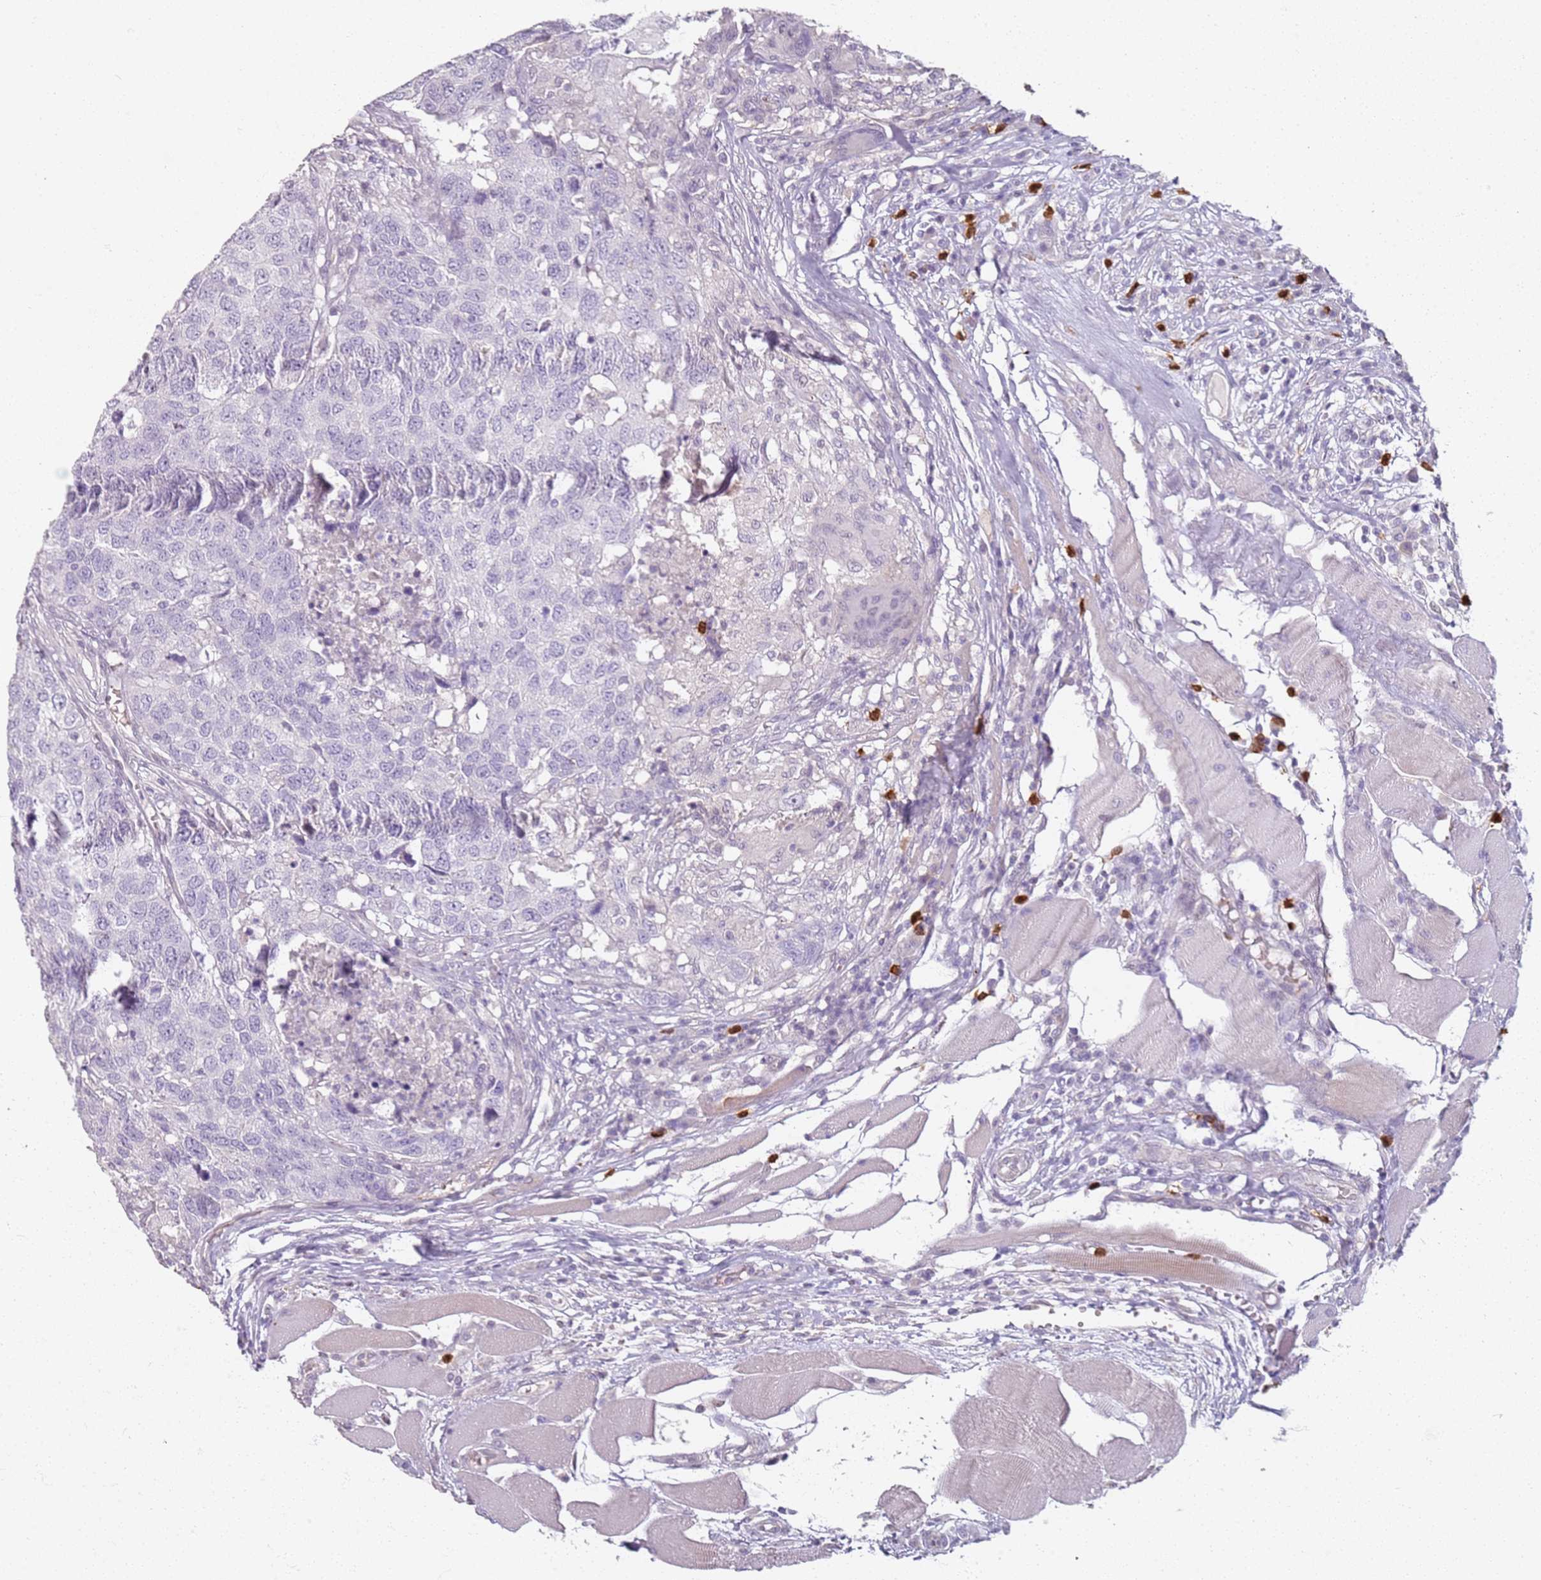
{"staining": {"intensity": "negative", "quantity": "none", "location": "none"}, "tissue": "head and neck cancer", "cell_type": "Tumor cells", "image_type": "cancer", "snomed": [{"axis": "morphology", "description": "Squamous cell carcinoma, NOS"}, {"axis": "topography", "description": "Head-Neck"}], "caption": "The immunohistochemistry (IHC) image has no significant expression in tumor cells of squamous cell carcinoma (head and neck) tissue.", "gene": "CD40LG", "patient": {"sex": "male", "age": 66}}